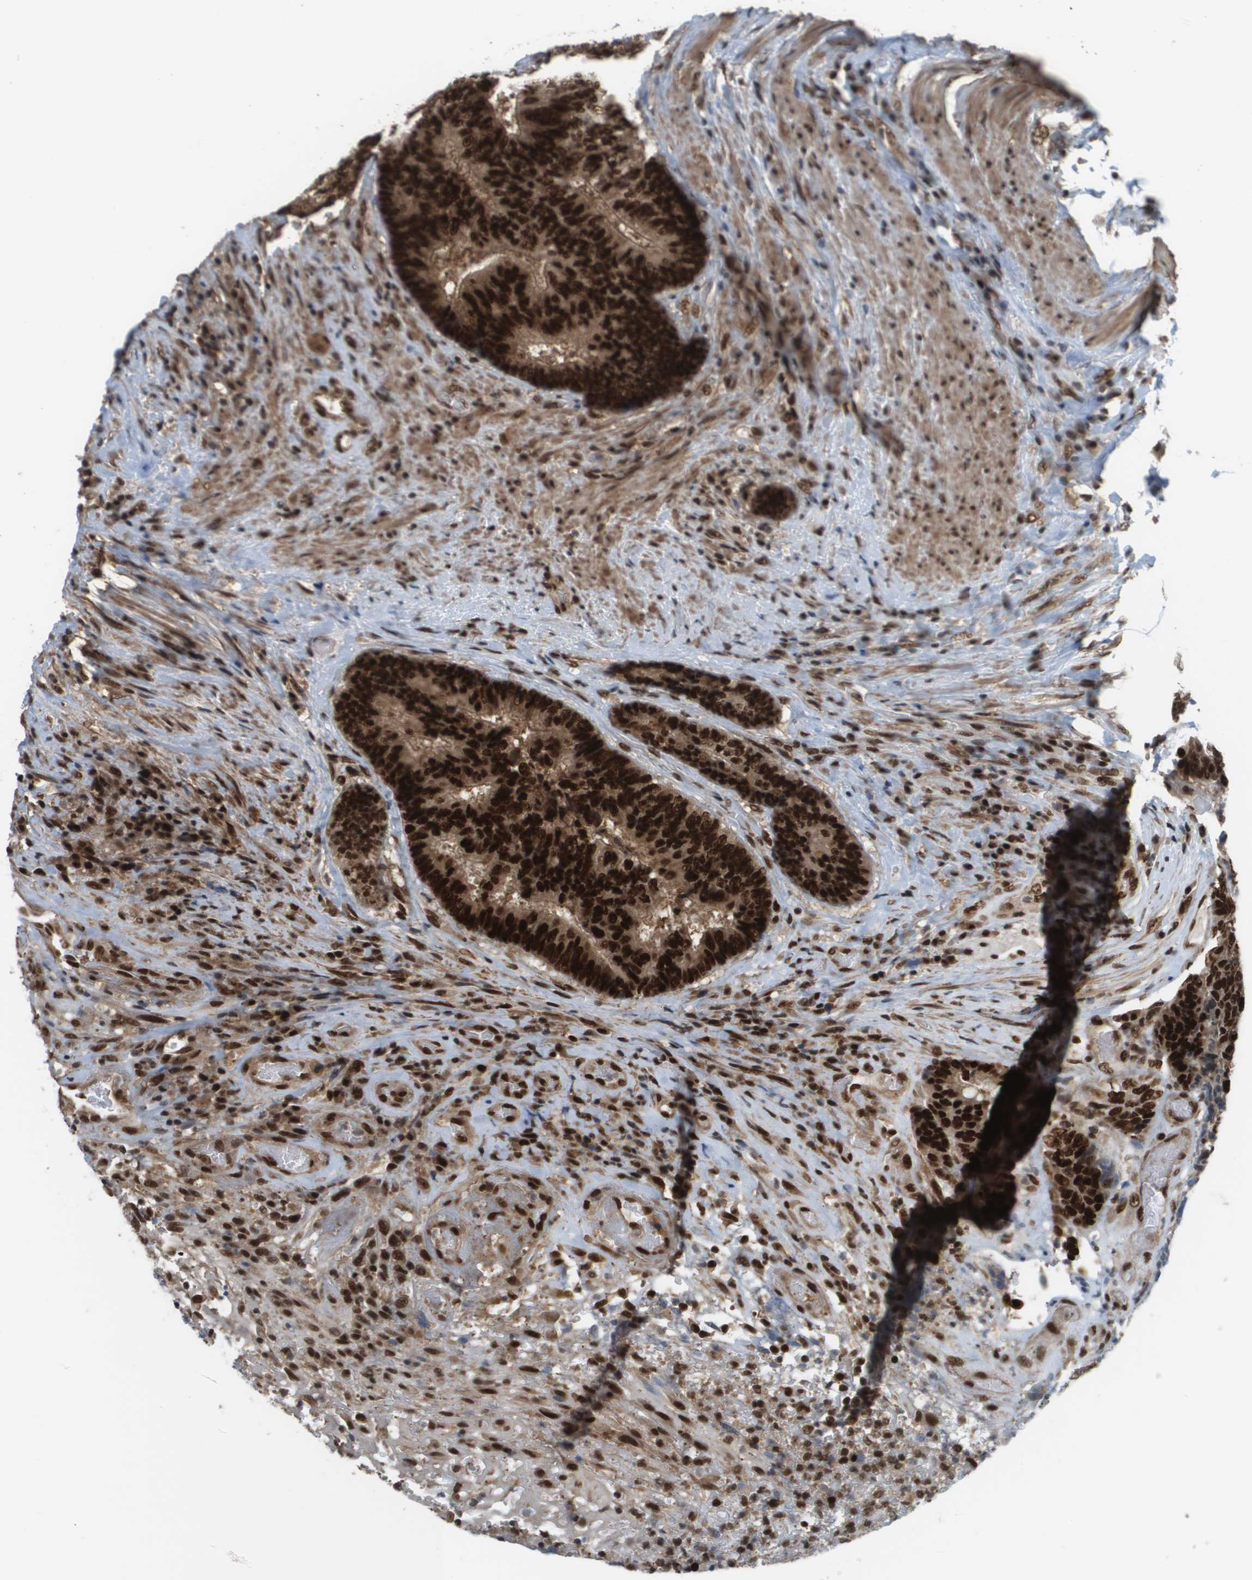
{"staining": {"intensity": "strong", "quantity": ">75%", "location": "cytoplasmic/membranous,nuclear"}, "tissue": "colorectal cancer", "cell_type": "Tumor cells", "image_type": "cancer", "snomed": [{"axis": "morphology", "description": "Adenocarcinoma, NOS"}, {"axis": "topography", "description": "Rectum"}], "caption": "A photomicrograph of adenocarcinoma (colorectal) stained for a protein exhibits strong cytoplasmic/membranous and nuclear brown staining in tumor cells.", "gene": "PRCC", "patient": {"sex": "male", "age": 72}}